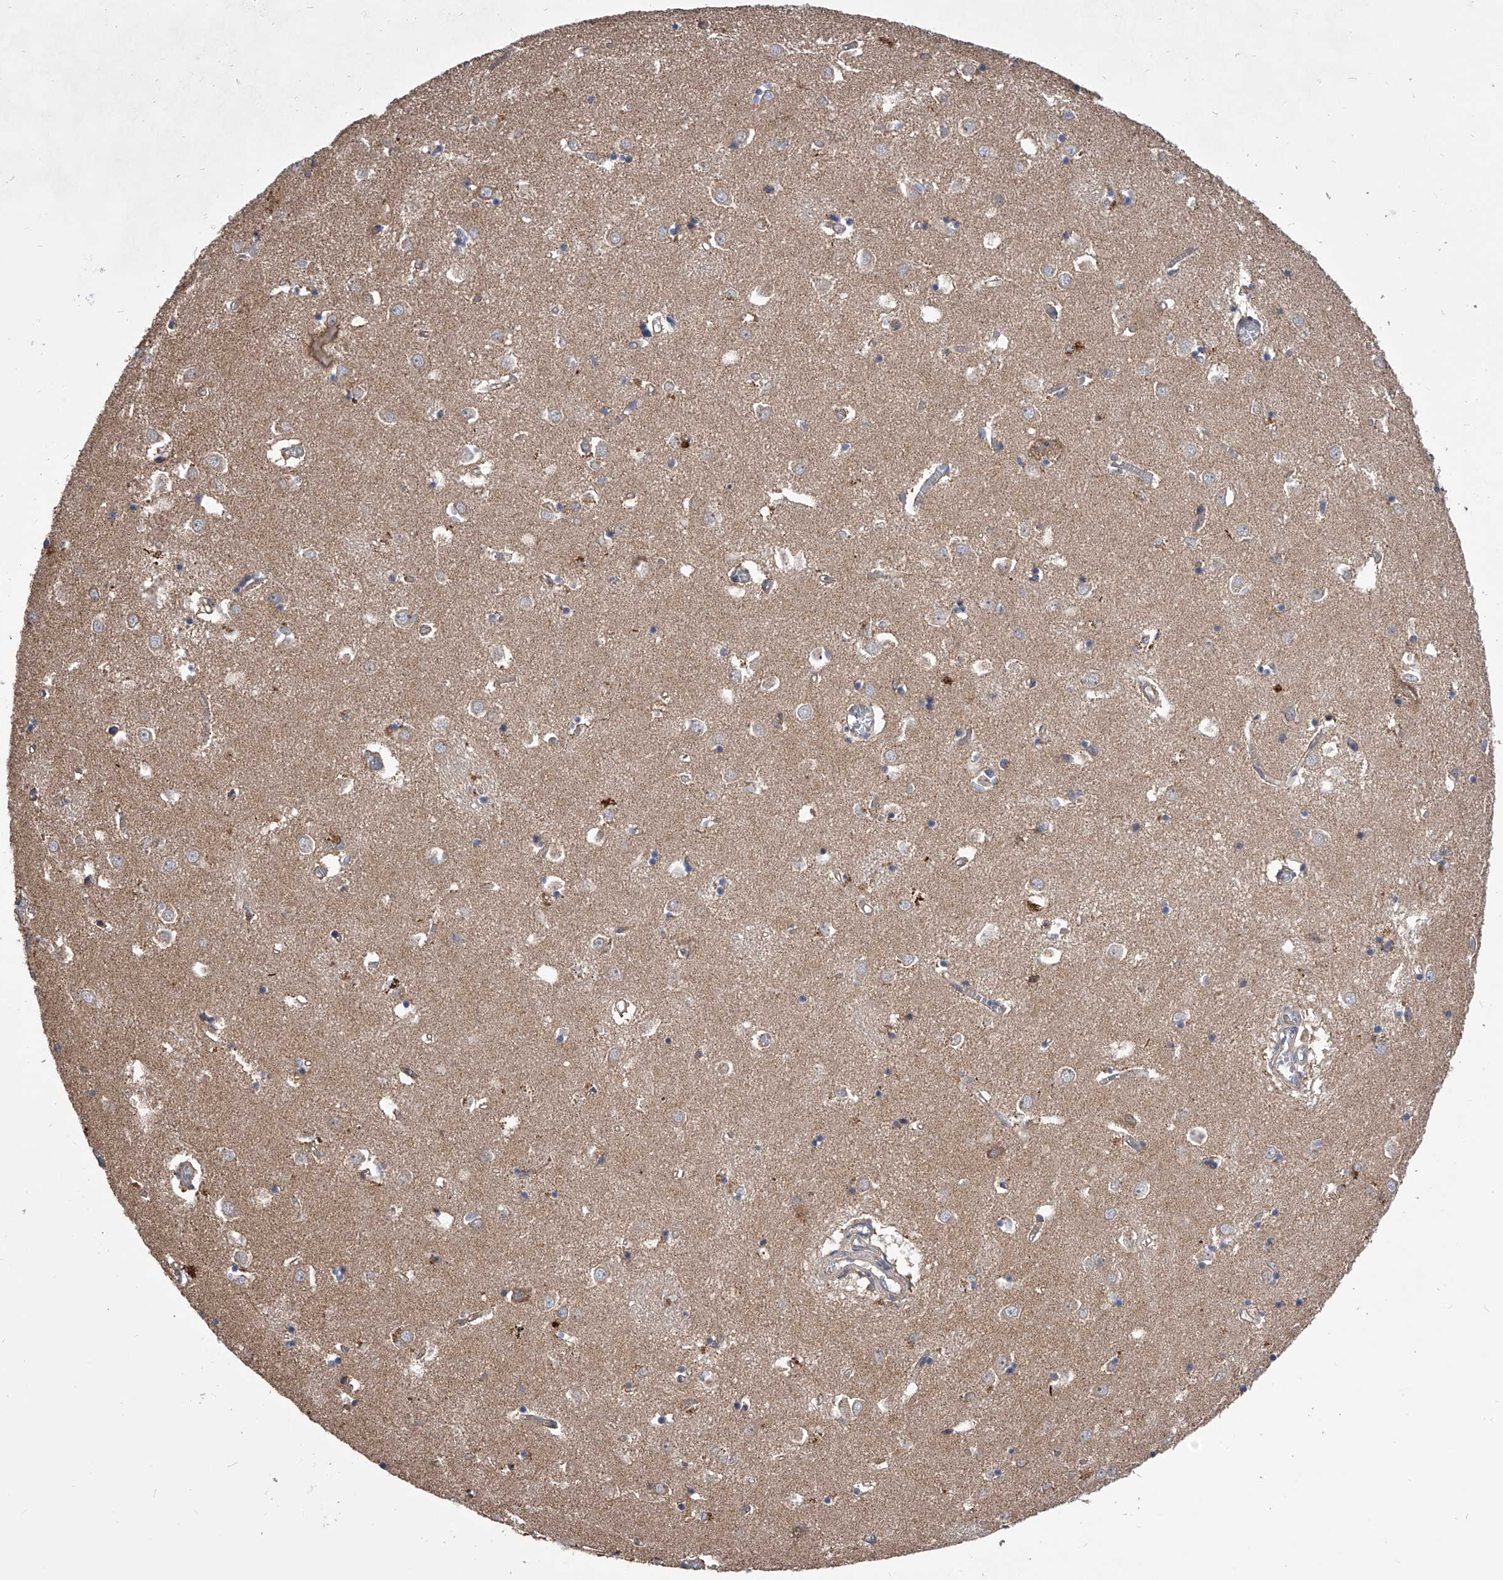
{"staining": {"intensity": "moderate", "quantity": "<25%", "location": "cytoplasmic/membranous"}, "tissue": "caudate", "cell_type": "Glial cells", "image_type": "normal", "snomed": [{"axis": "morphology", "description": "Normal tissue, NOS"}, {"axis": "topography", "description": "Lateral ventricle wall"}], "caption": "This histopathology image reveals unremarkable caudate stained with immunohistochemistry to label a protein in brown. The cytoplasmic/membranous of glial cells show moderate positivity for the protein. Nuclei are counter-stained blue.", "gene": "CUL7", "patient": {"sex": "male", "age": 70}}